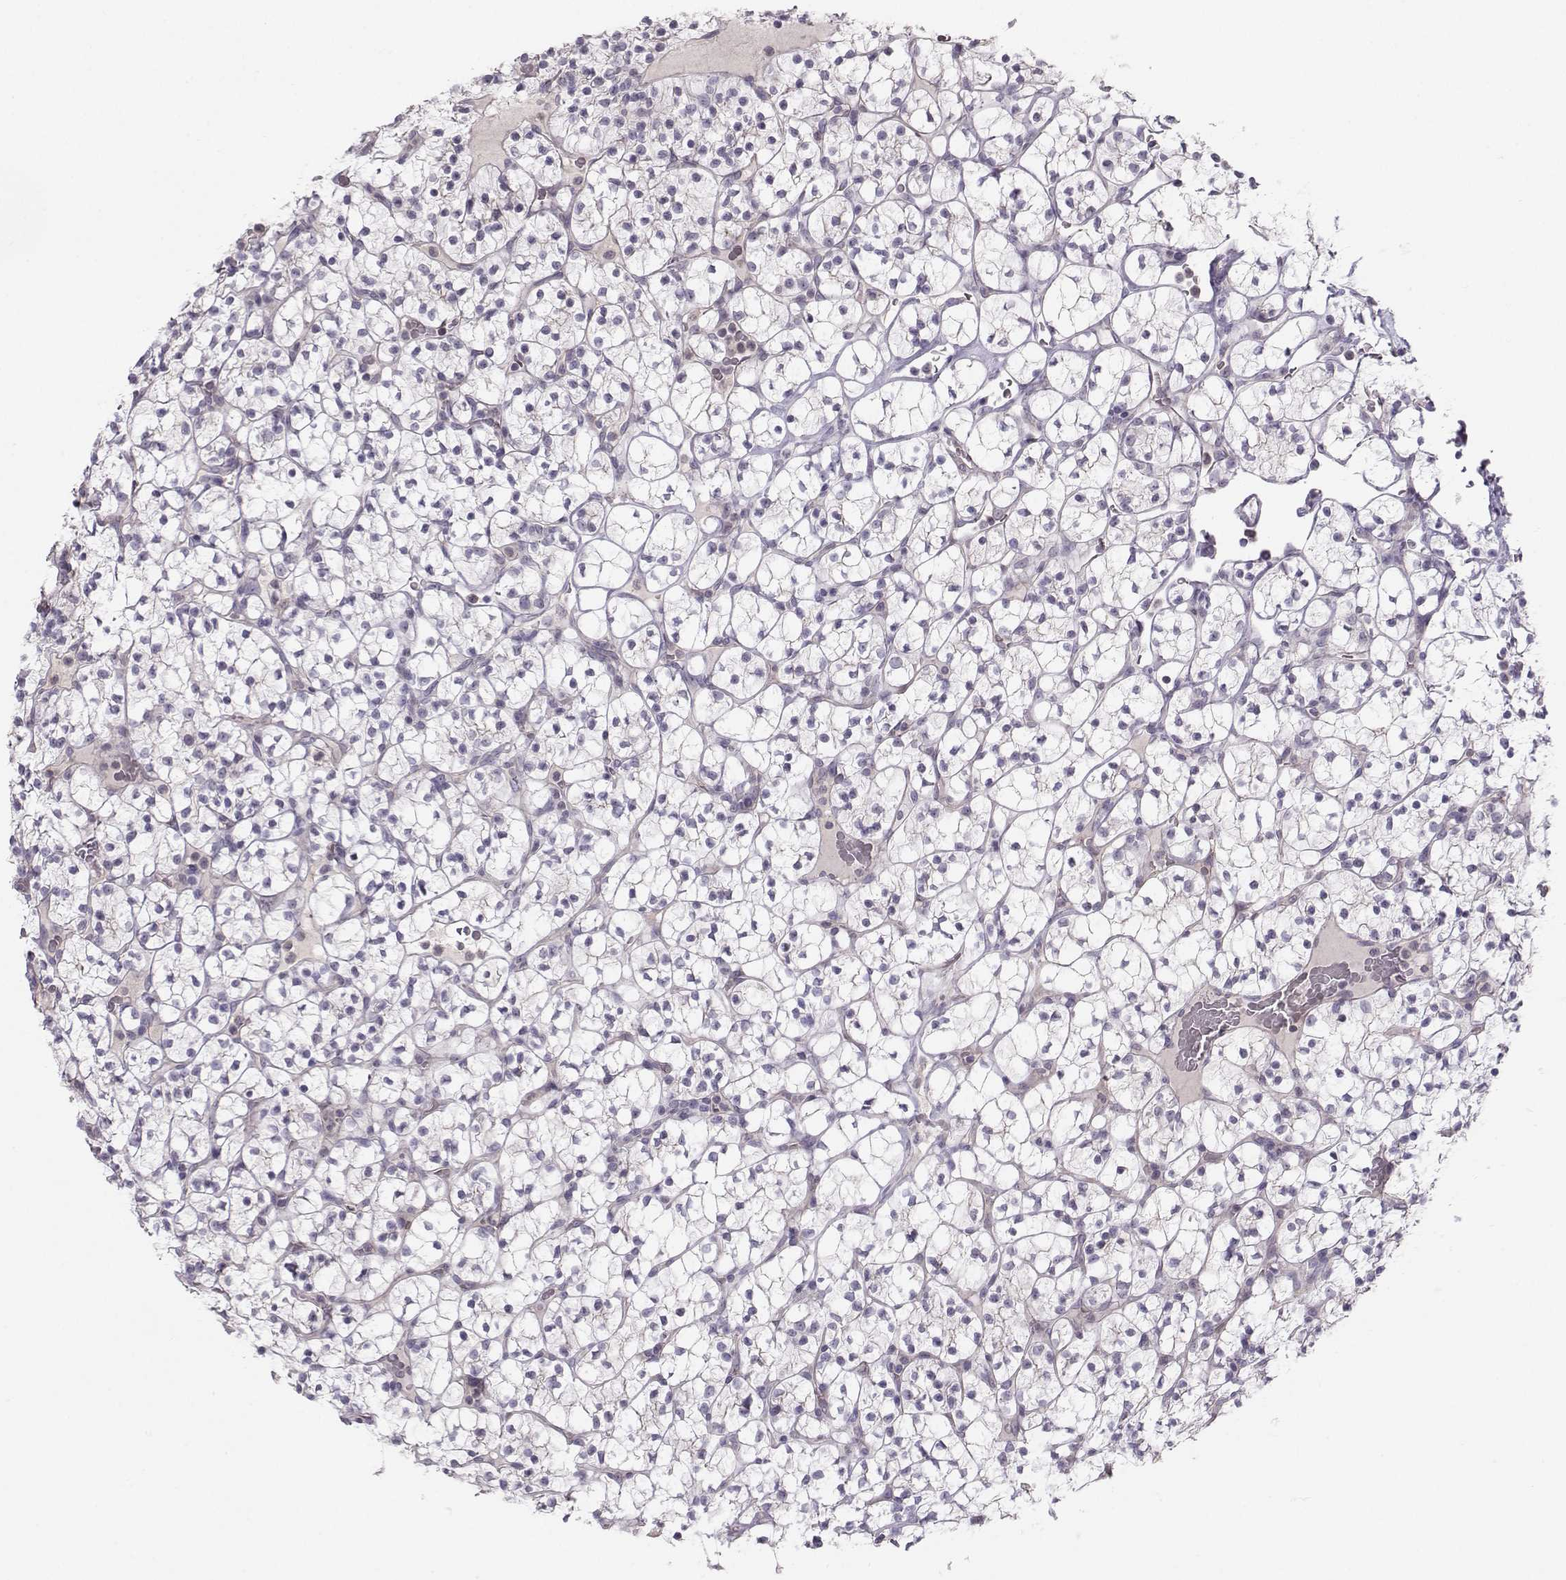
{"staining": {"intensity": "negative", "quantity": "none", "location": "none"}, "tissue": "renal cancer", "cell_type": "Tumor cells", "image_type": "cancer", "snomed": [{"axis": "morphology", "description": "Adenocarcinoma, NOS"}, {"axis": "topography", "description": "Kidney"}], "caption": "The immunohistochemistry photomicrograph has no significant expression in tumor cells of renal adenocarcinoma tissue.", "gene": "MAST1", "patient": {"sex": "female", "age": 89}}